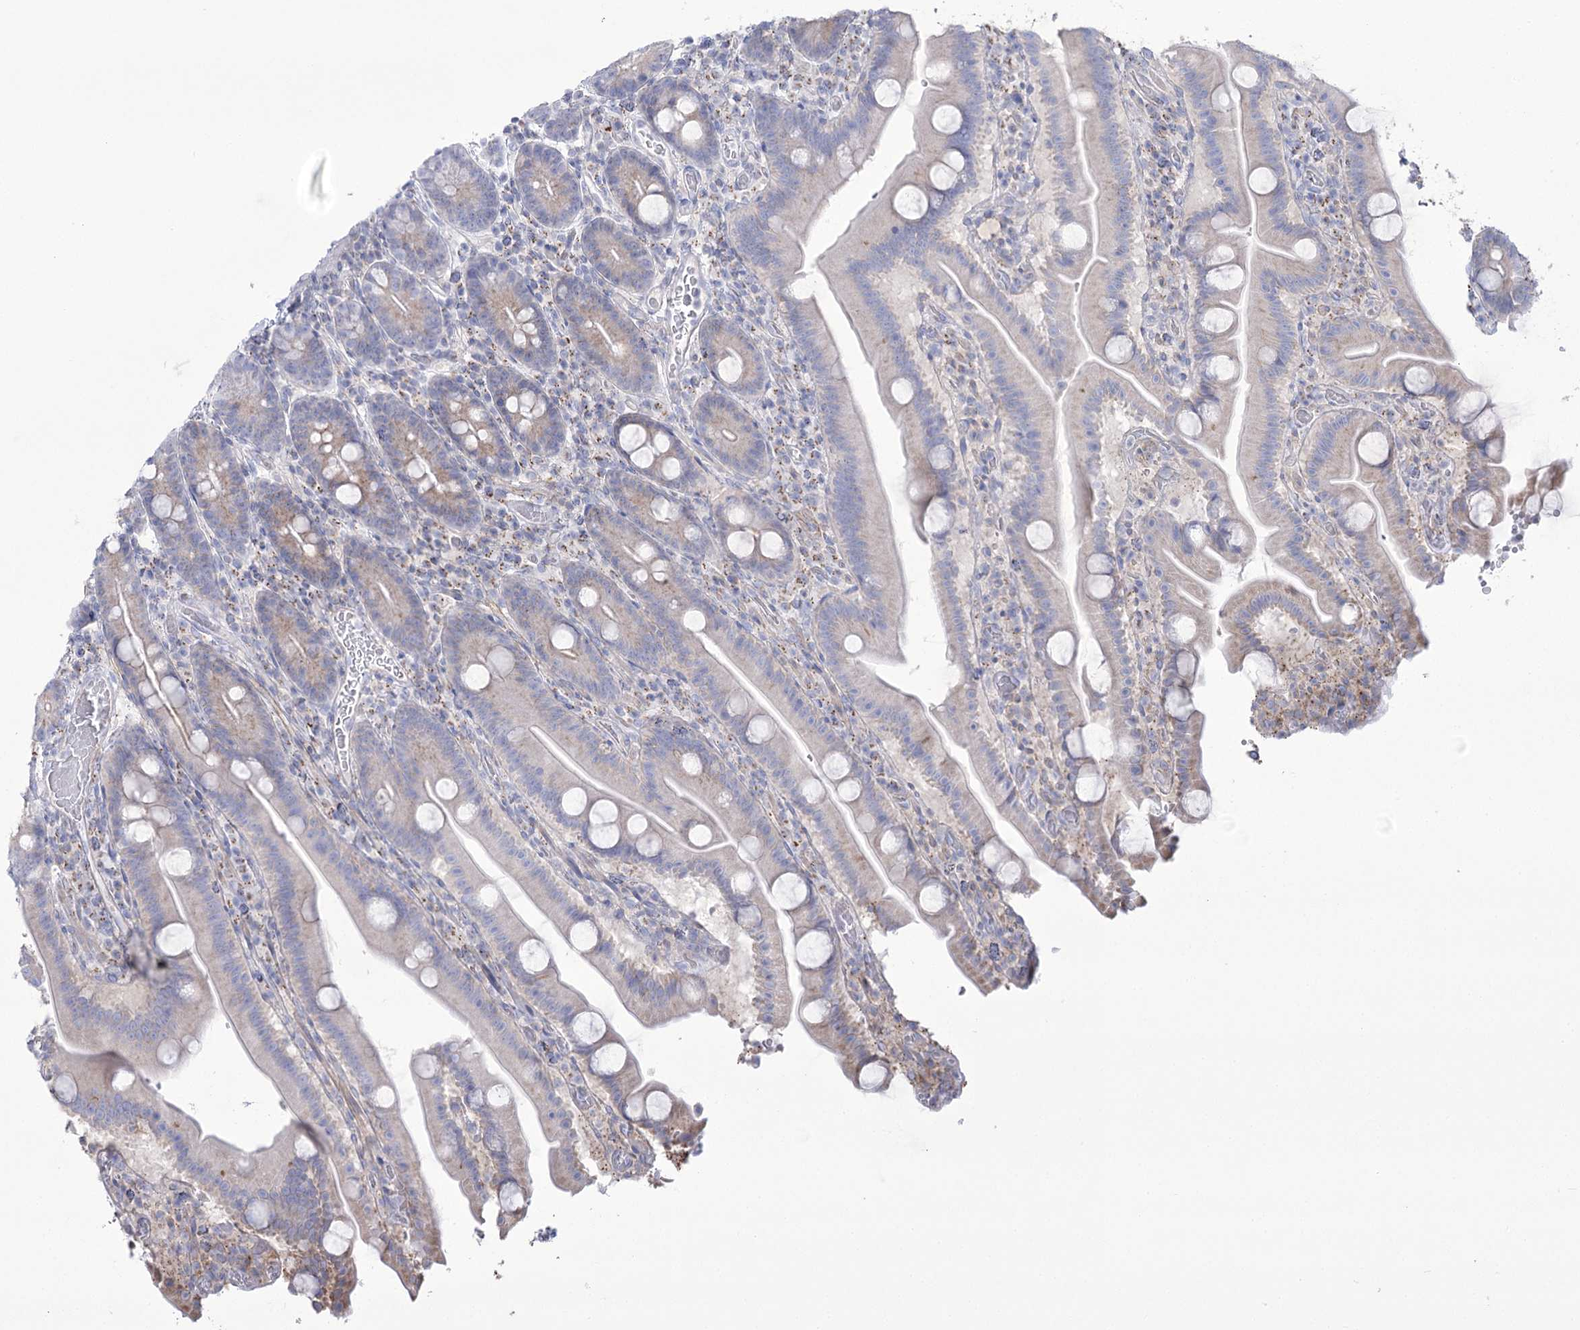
{"staining": {"intensity": "weak", "quantity": "<25%", "location": "cytoplasmic/membranous"}, "tissue": "duodenum", "cell_type": "Glandular cells", "image_type": "normal", "snomed": [{"axis": "morphology", "description": "Normal tissue, NOS"}, {"axis": "topography", "description": "Duodenum"}], "caption": "DAB (3,3'-diaminobenzidine) immunohistochemical staining of benign human duodenum demonstrates no significant staining in glandular cells. Nuclei are stained in blue.", "gene": "FAM216A", "patient": {"sex": "male", "age": 55}}